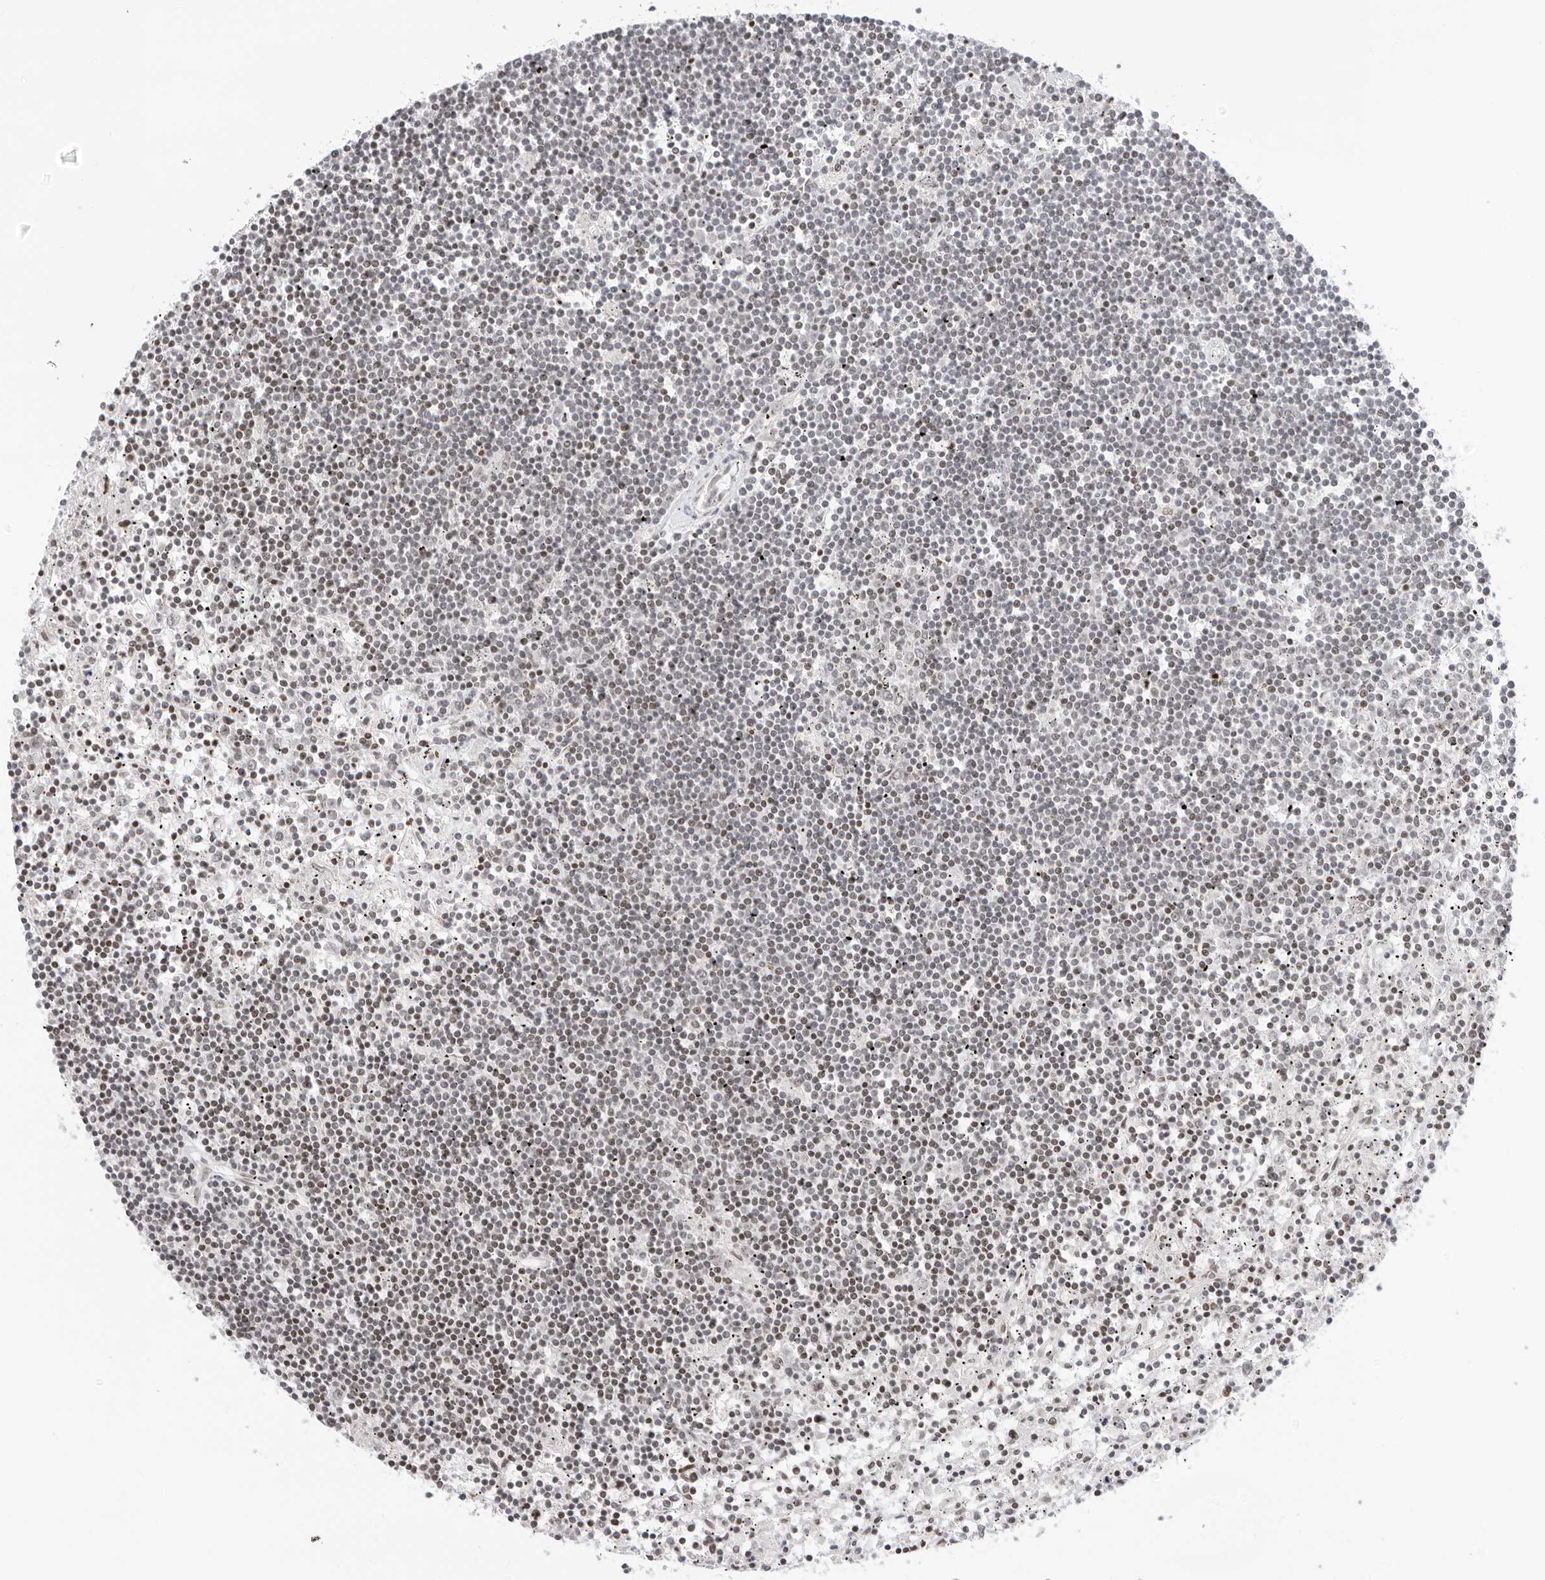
{"staining": {"intensity": "moderate", "quantity": "<25%", "location": "nuclear"}, "tissue": "lymphoma", "cell_type": "Tumor cells", "image_type": "cancer", "snomed": [{"axis": "morphology", "description": "Malignant lymphoma, non-Hodgkin's type, Low grade"}, {"axis": "topography", "description": "Spleen"}], "caption": "Protein expression by immunohistochemistry (IHC) reveals moderate nuclear staining in approximately <25% of tumor cells in lymphoma.", "gene": "MSH6", "patient": {"sex": "male", "age": 76}}